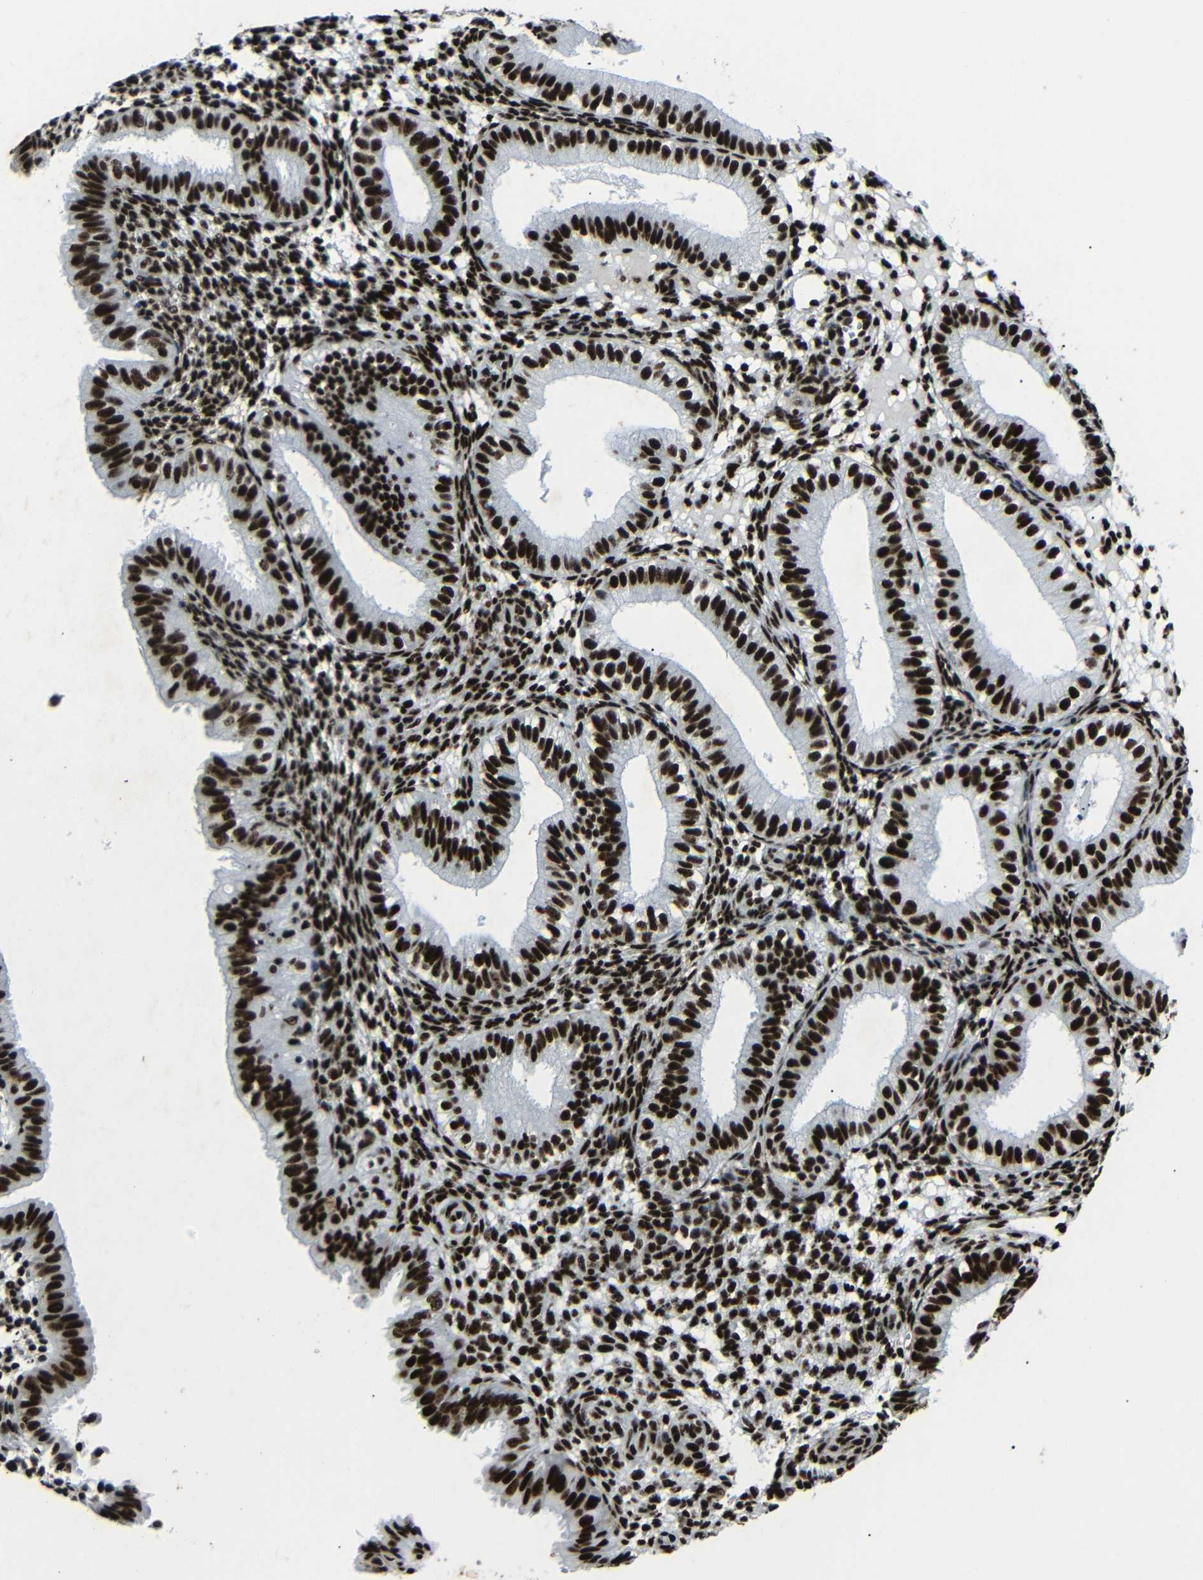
{"staining": {"intensity": "strong", "quantity": ">75%", "location": "nuclear"}, "tissue": "endometrium", "cell_type": "Cells in endometrial stroma", "image_type": "normal", "snomed": [{"axis": "morphology", "description": "Normal tissue, NOS"}, {"axis": "topography", "description": "Endometrium"}], "caption": "An immunohistochemistry (IHC) histopathology image of unremarkable tissue is shown. Protein staining in brown labels strong nuclear positivity in endometrium within cells in endometrial stroma. (DAB (3,3'-diaminobenzidine) = brown stain, brightfield microscopy at high magnification).", "gene": "SRSF1", "patient": {"sex": "female", "age": 39}}